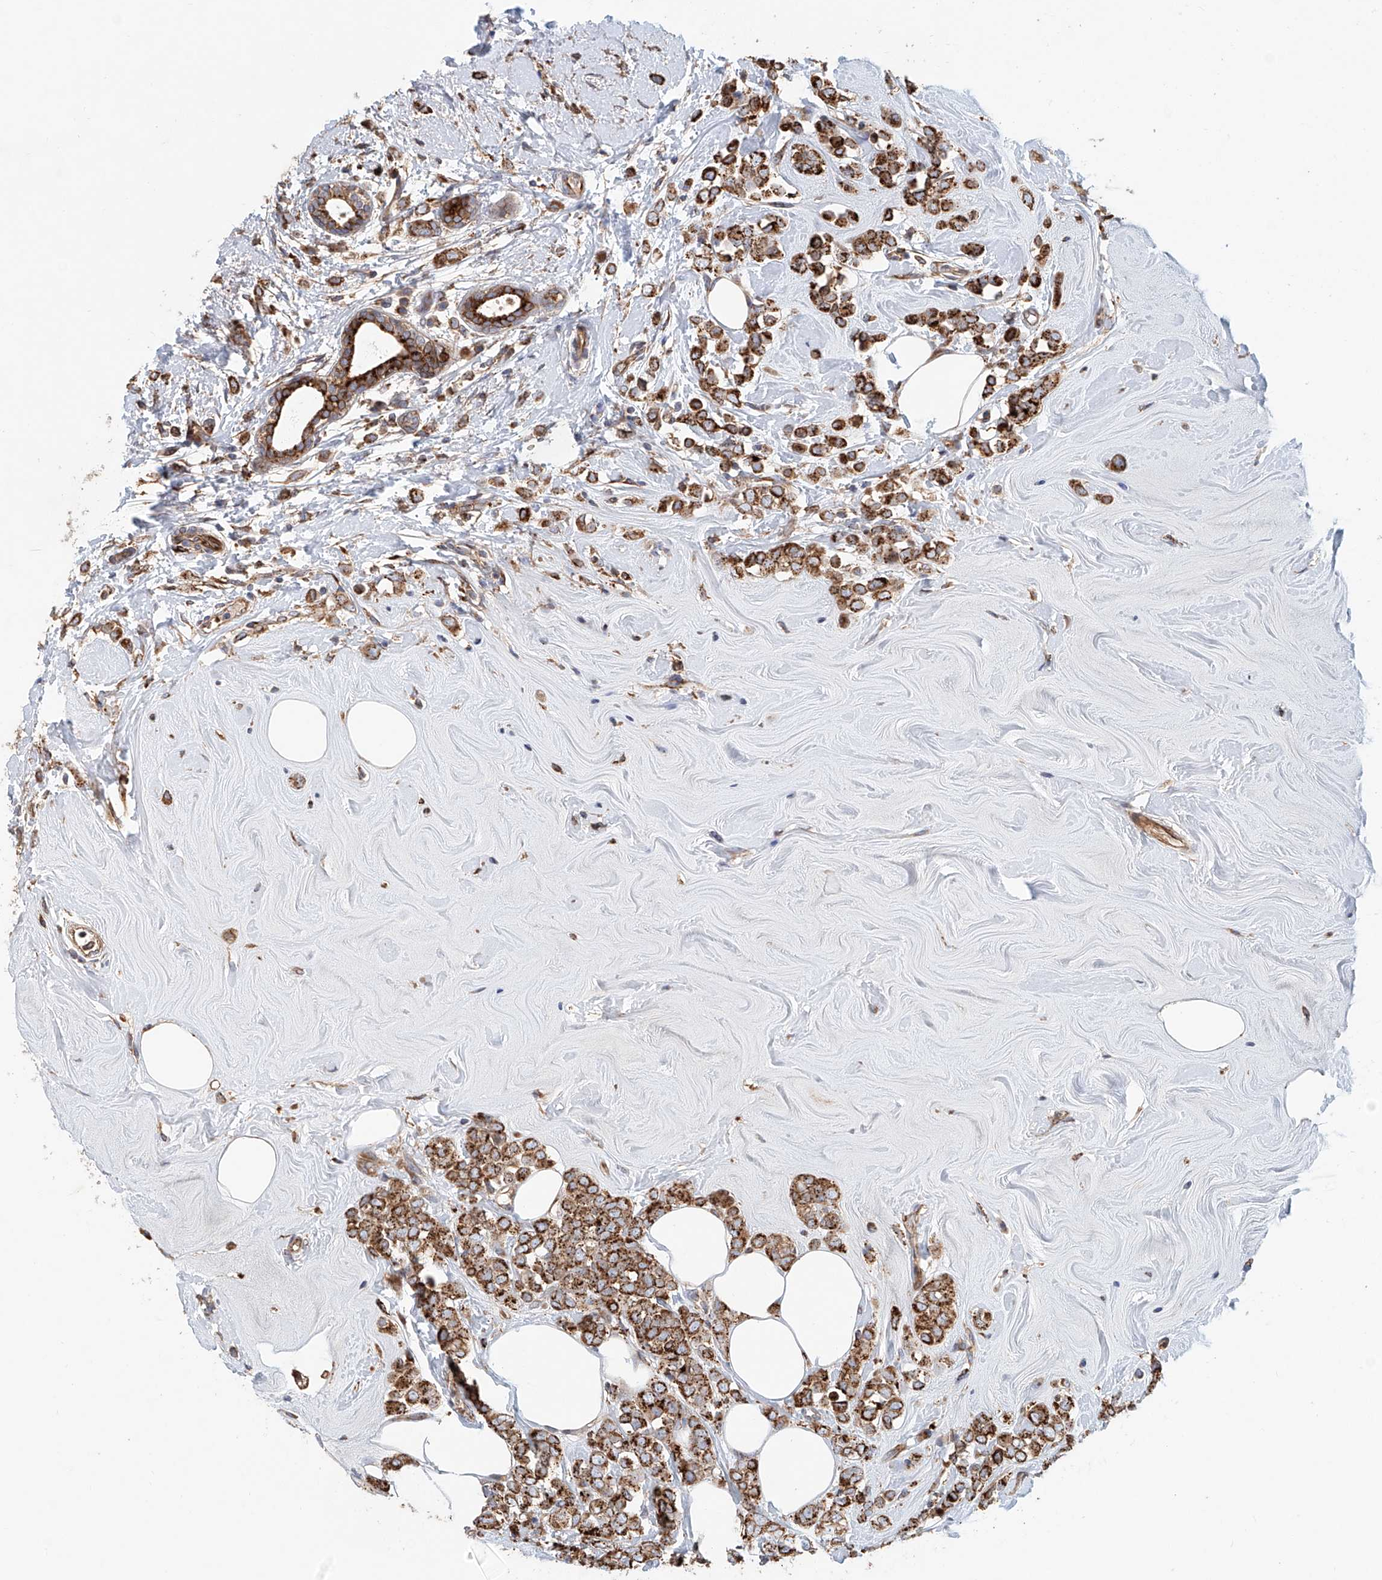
{"staining": {"intensity": "moderate", "quantity": ">75%", "location": "cytoplasmic/membranous"}, "tissue": "breast cancer", "cell_type": "Tumor cells", "image_type": "cancer", "snomed": [{"axis": "morphology", "description": "Lobular carcinoma"}, {"axis": "topography", "description": "Breast"}], "caption": "This histopathology image displays breast lobular carcinoma stained with immunohistochemistry (IHC) to label a protein in brown. The cytoplasmic/membranous of tumor cells show moderate positivity for the protein. Nuclei are counter-stained blue.", "gene": "HGSNAT", "patient": {"sex": "female", "age": 47}}